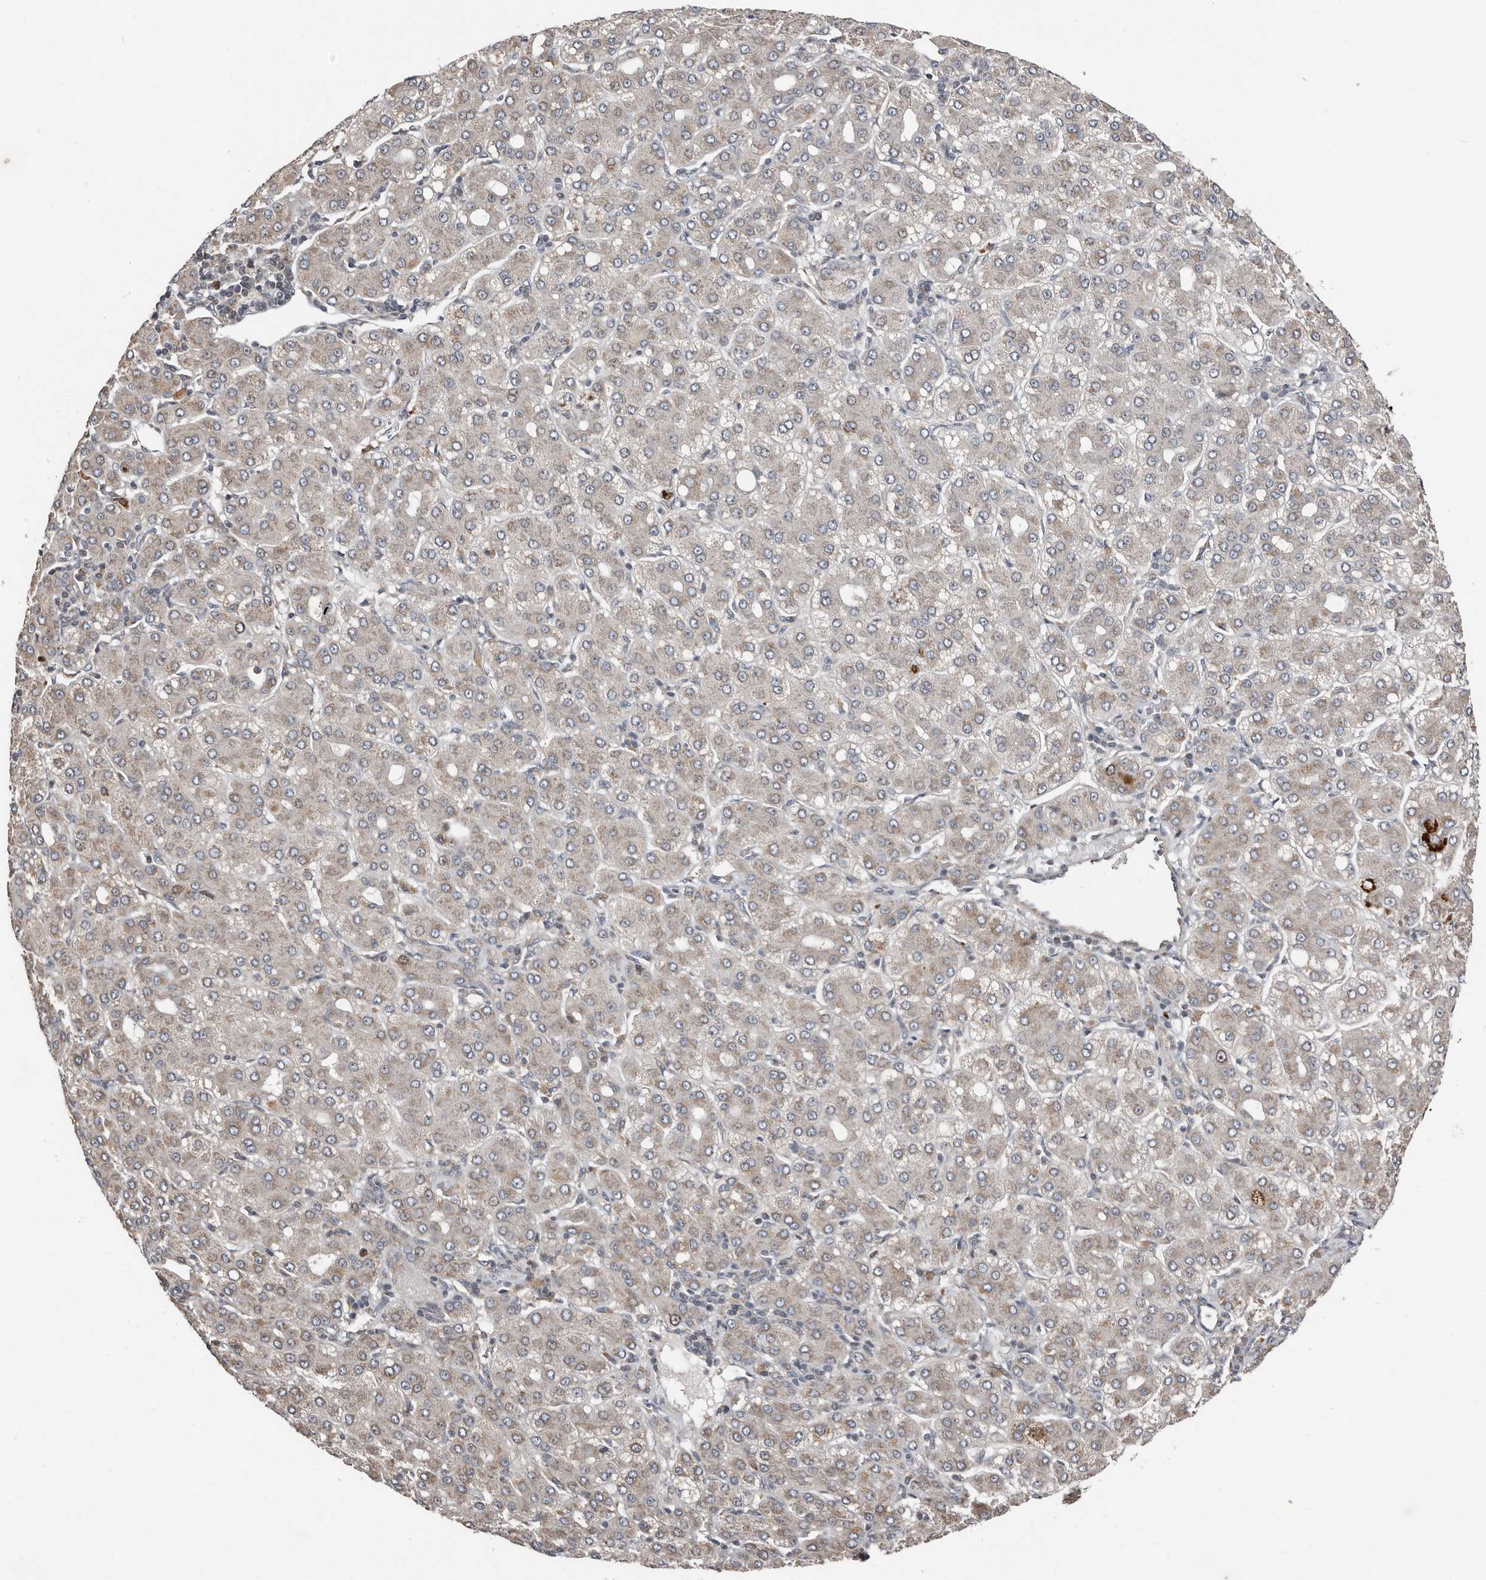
{"staining": {"intensity": "weak", "quantity": "25%-75%", "location": "cytoplasmic/membranous"}, "tissue": "liver cancer", "cell_type": "Tumor cells", "image_type": "cancer", "snomed": [{"axis": "morphology", "description": "Carcinoma, Hepatocellular, NOS"}, {"axis": "topography", "description": "Liver"}], "caption": "Immunohistochemistry photomicrograph of neoplastic tissue: liver cancer stained using immunohistochemistry demonstrates low levels of weak protein expression localized specifically in the cytoplasmic/membranous of tumor cells, appearing as a cytoplasmic/membranous brown color.", "gene": "SMYD4", "patient": {"sex": "male", "age": 65}}